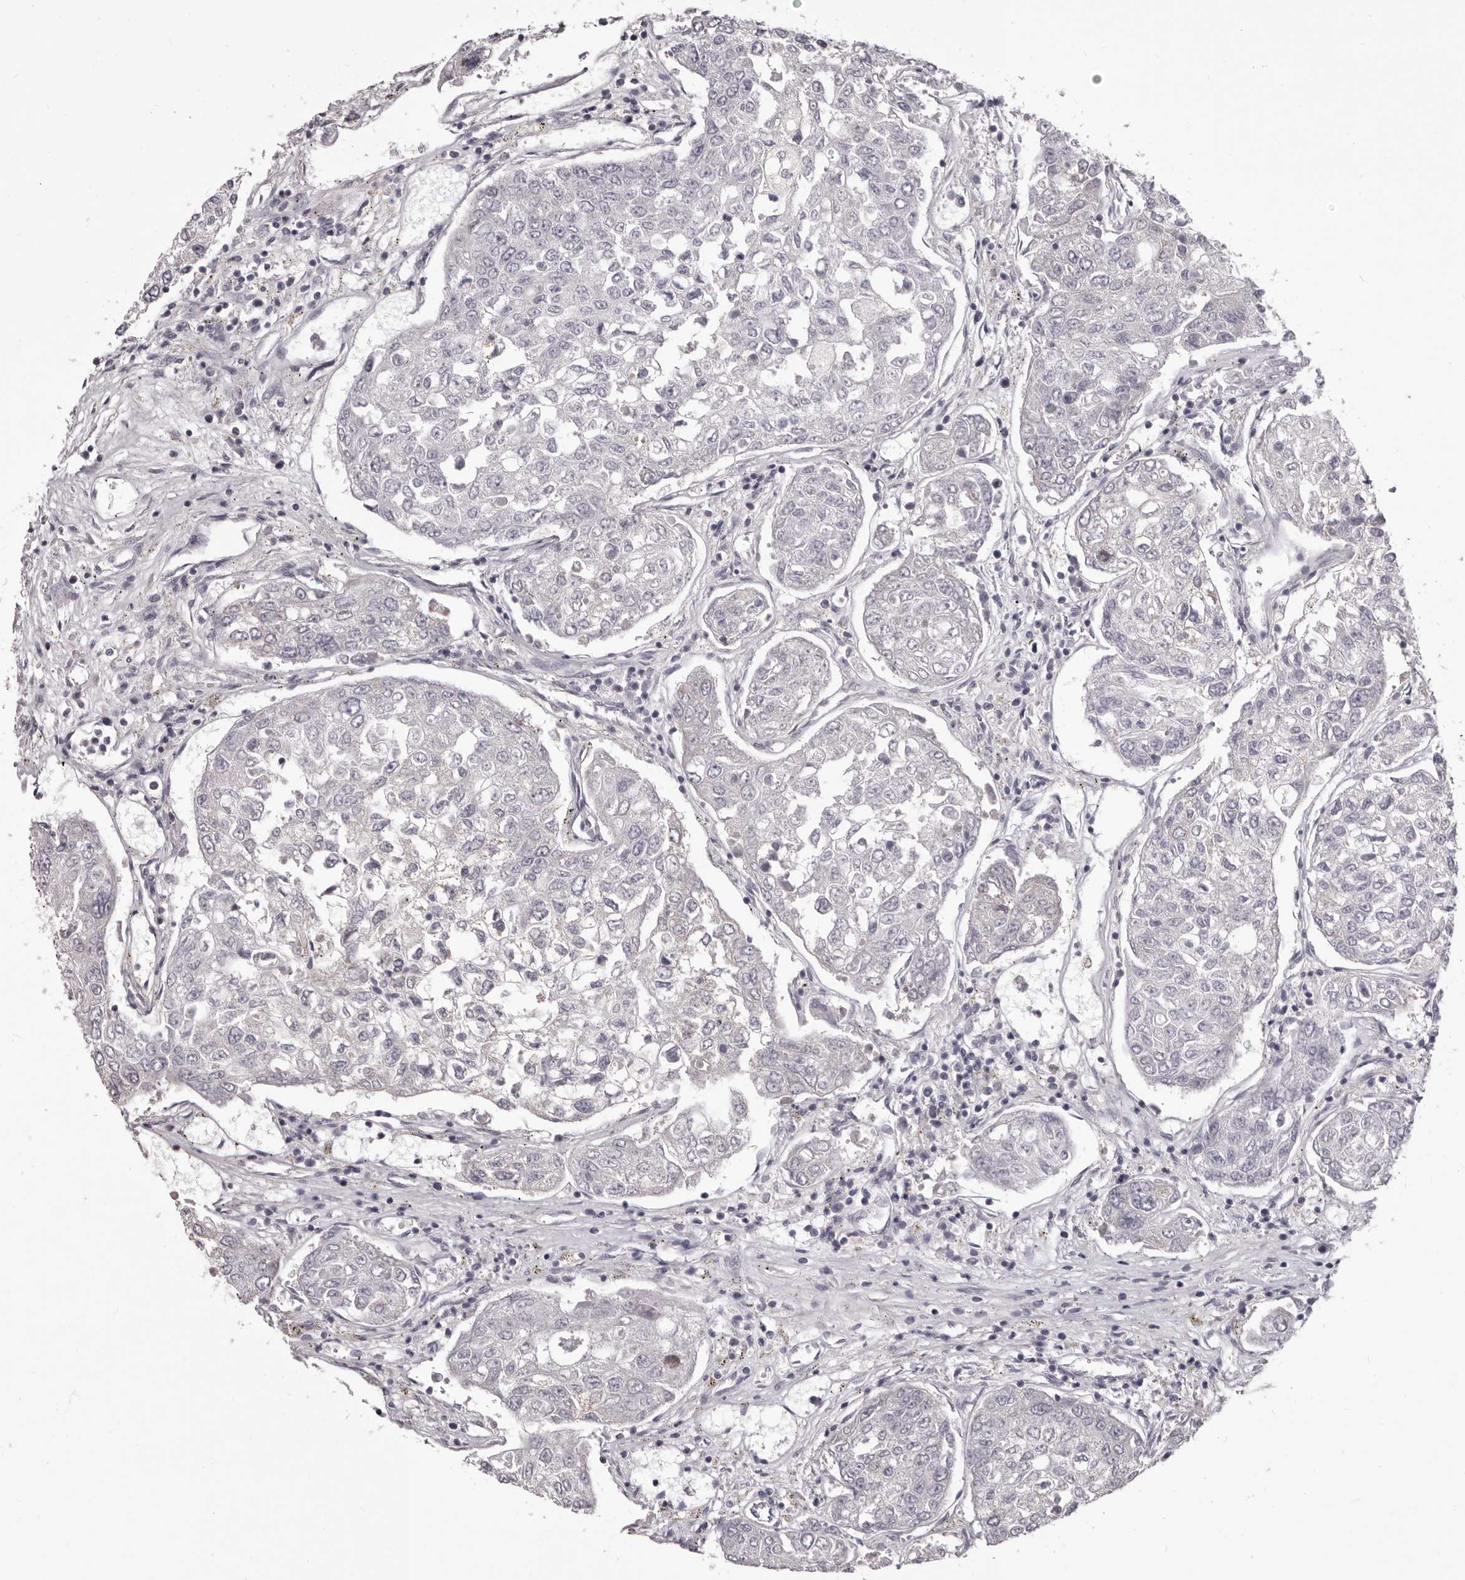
{"staining": {"intensity": "negative", "quantity": "none", "location": "none"}, "tissue": "urothelial cancer", "cell_type": "Tumor cells", "image_type": "cancer", "snomed": [{"axis": "morphology", "description": "Urothelial carcinoma, High grade"}, {"axis": "topography", "description": "Lymph node"}, {"axis": "topography", "description": "Urinary bladder"}], "caption": "Tumor cells are negative for brown protein staining in high-grade urothelial carcinoma.", "gene": "PRMT2", "patient": {"sex": "male", "age": 51}}